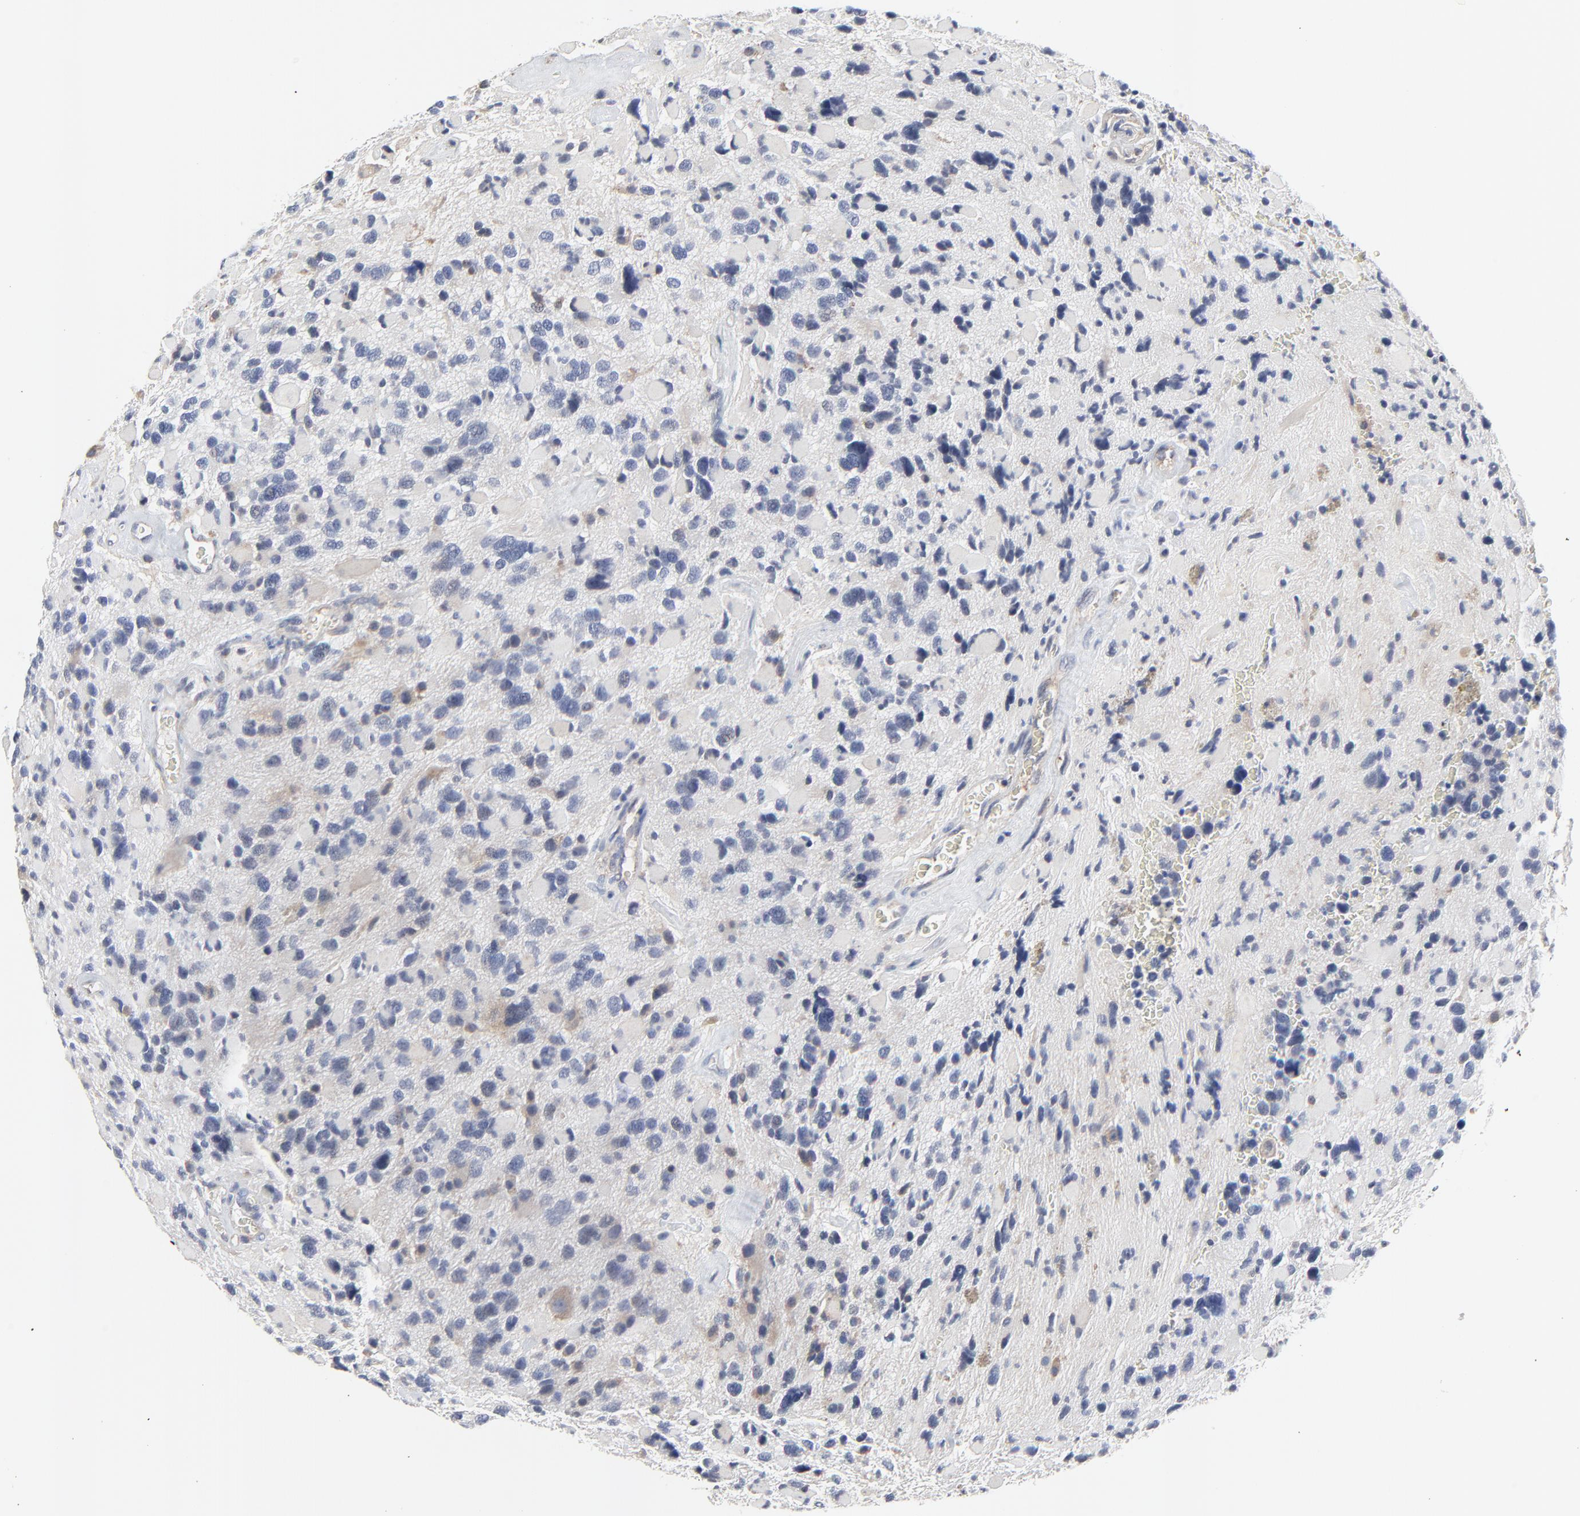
{"staining": {"intensity": "weak", "quantity": "<25%", "location": "cytoplasmic/membranous"}, "tissue": "glioma", "cell_type": "Tumor cells", "image_type": "cancer", "snomed": [{"axis": "morphology", "description": "Glioma, malignant, High grade"}, {"axis": "topography", "description": "Brain"}], "caption": "This is a micrograph of IHC staining of malignant glioma (high-grade), which shows no staining in tumor cells.", "gene": "NXF3", "patient": {"sex": "female", "age": 37}}